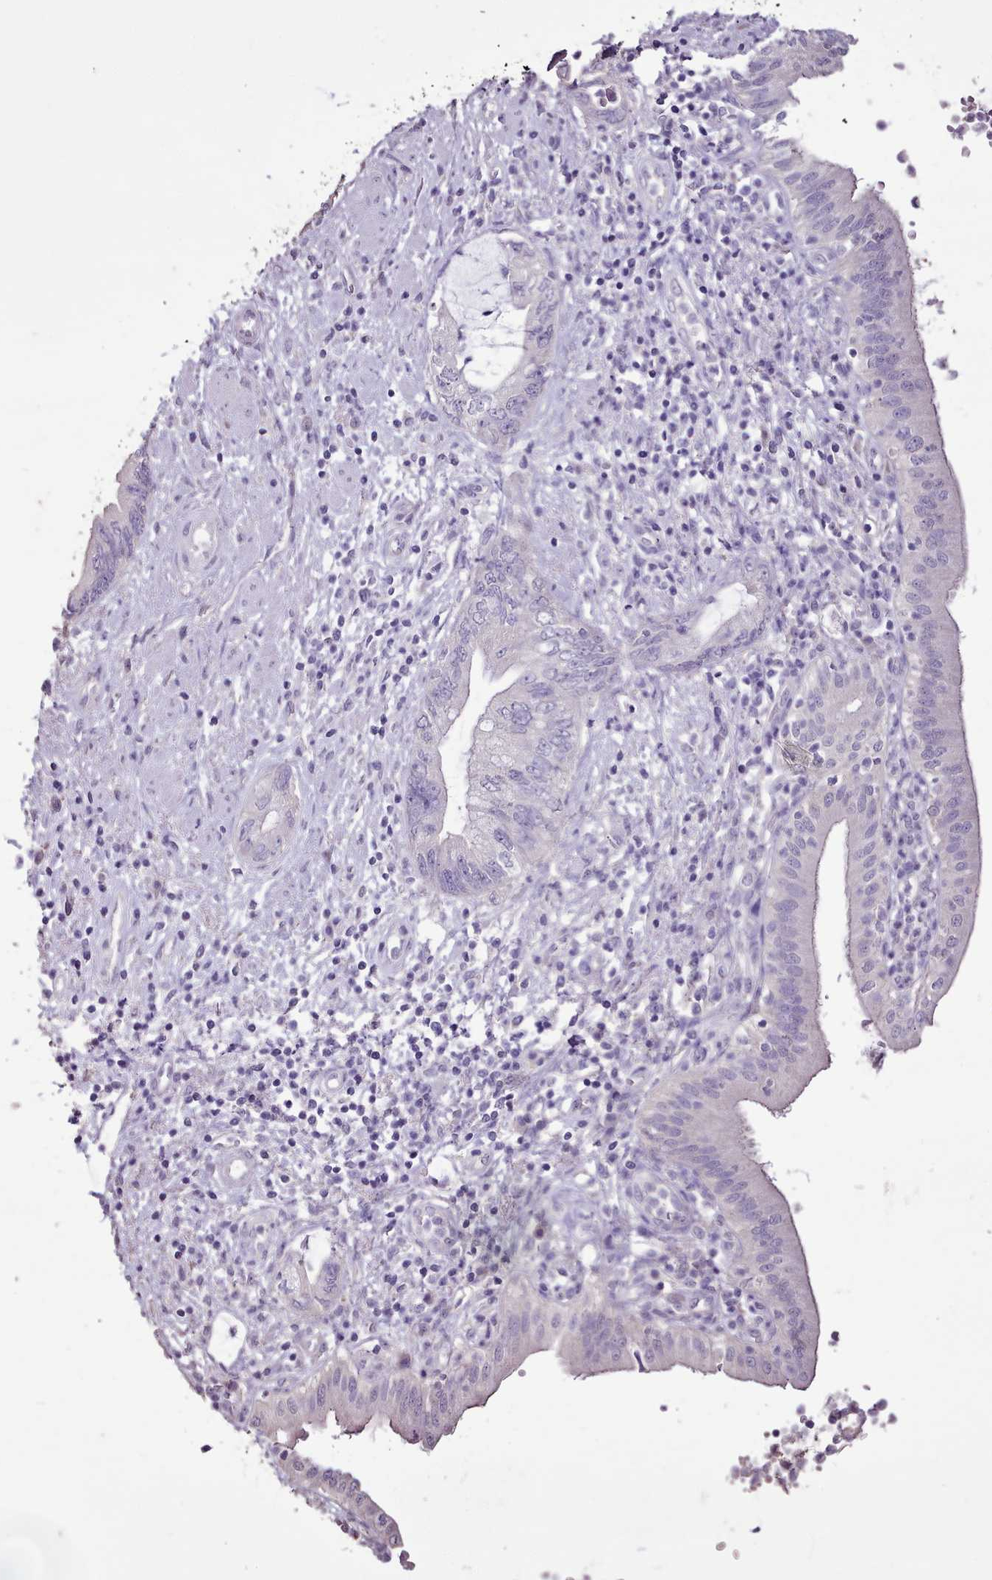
{"staining": {"intensity": "negative", "quantity": "none", "location": "none"}, "tissue": "pancreatic cancer", "cell_type": "Tumor cells", "image_type": "cancer", "snomed": [{"axis": "morphology", "description": "Adenocarcinoma, NOS"}, {"axis": "topography", "description": "Pancreas"}], "caption": "This photomicrograph is of adenocarcinoma (pancreatic) stained with immunohistochemistry to label a protein in brown with the nuclei are counter-stained blue. There is no positivity in tumor cells.", "gene": "BLOC1S2", "patient": {"sex": "female", "age": 73}}